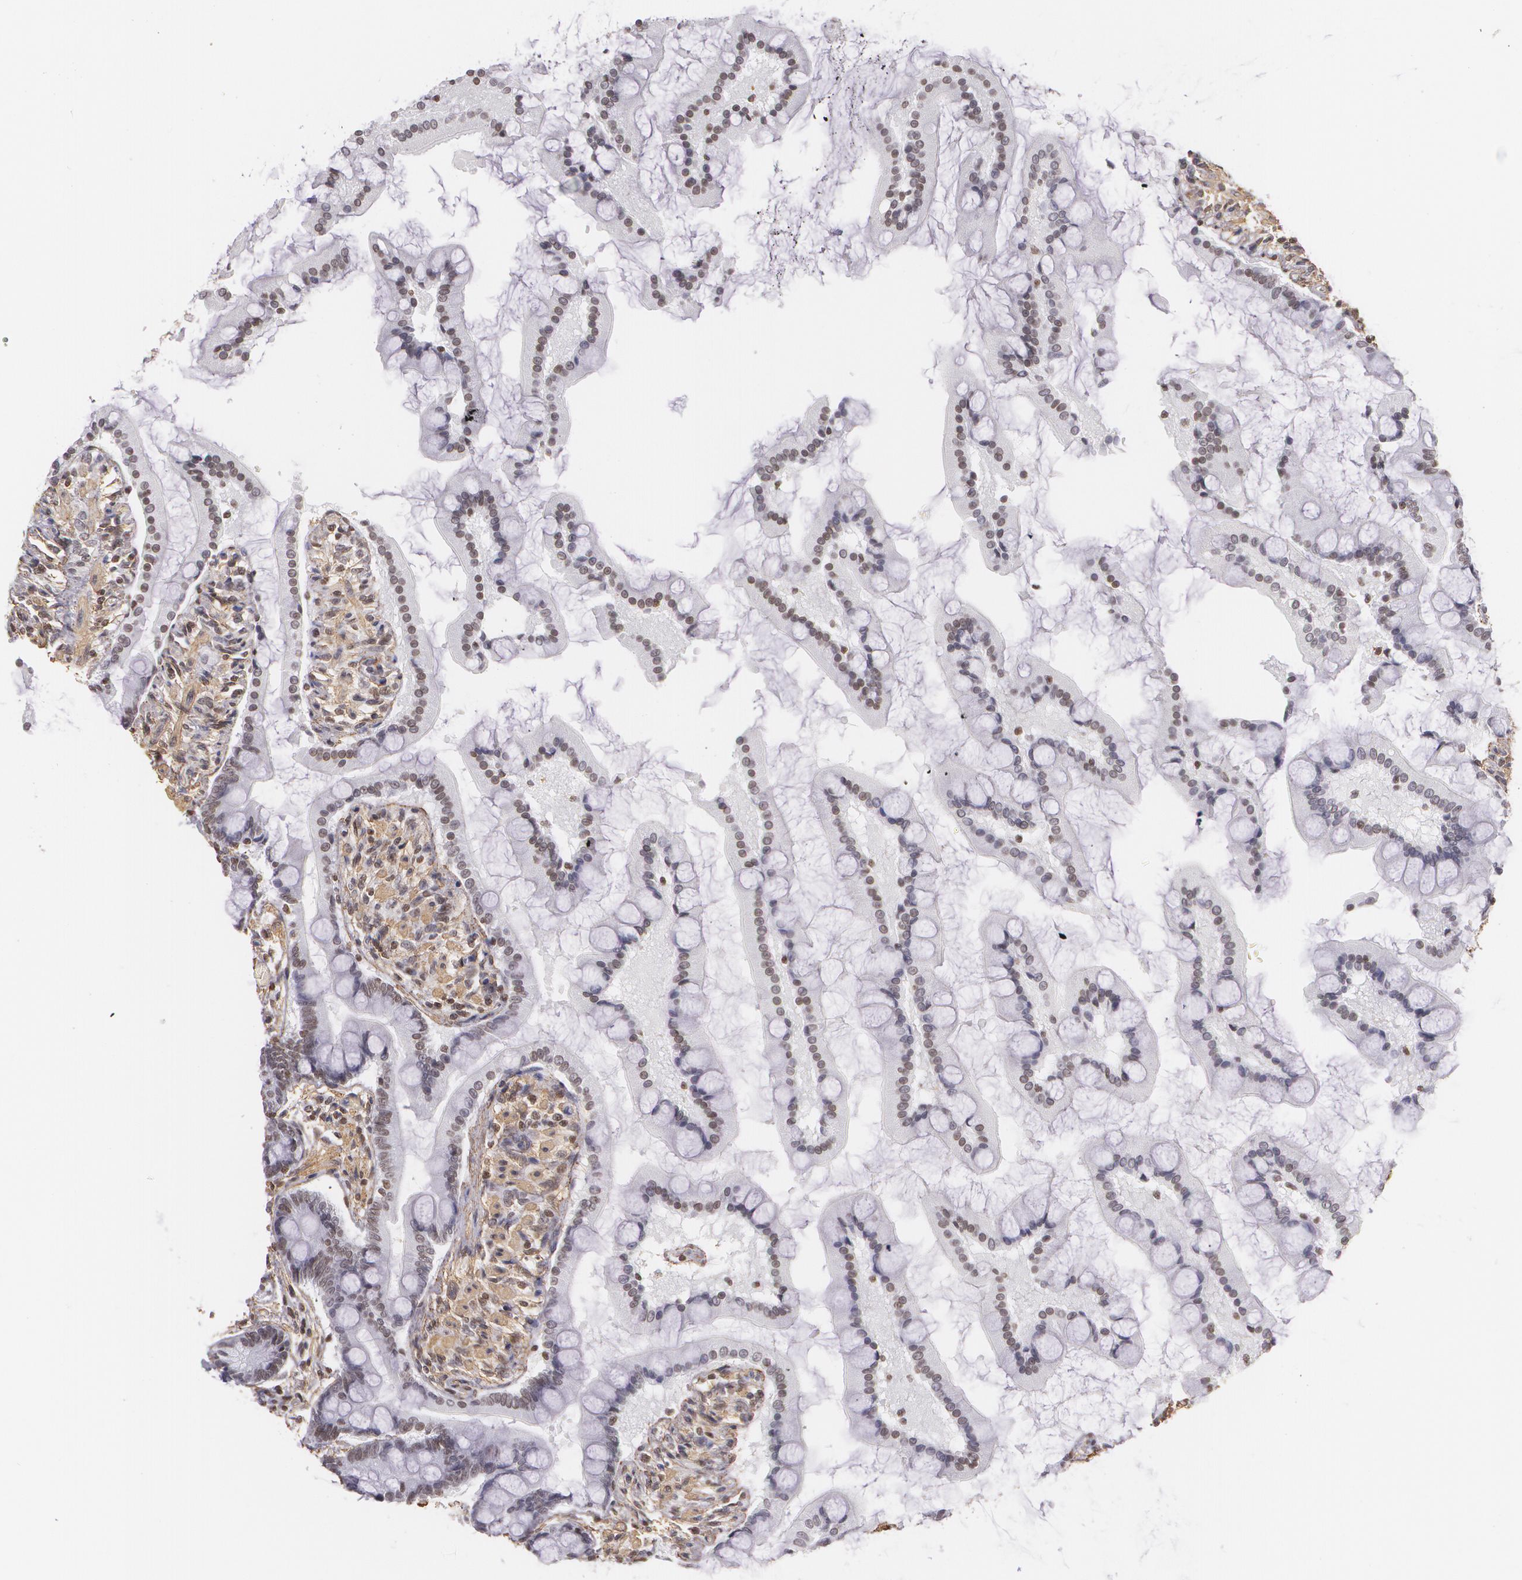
{"staining": {"intensity": "weak", "quantity": "<25%", "location": "nuclear"}, "tissue": "small intestine", "cell_type": "Glandular cells", "image_type": "normal", "snomed": [{"axis": "morphology", "description": "Normal tissue, NOS"}, {"axis": "topography", "description": "Small intestine"}], "caption": "A histopathology image of small intestine stained for a protein exhibits no brown staining in glandular cells. (IHC, brightfield microscopy, high magnification).", "gene": "VAMP1", "patient": {"sex": "male", "age": 41}}